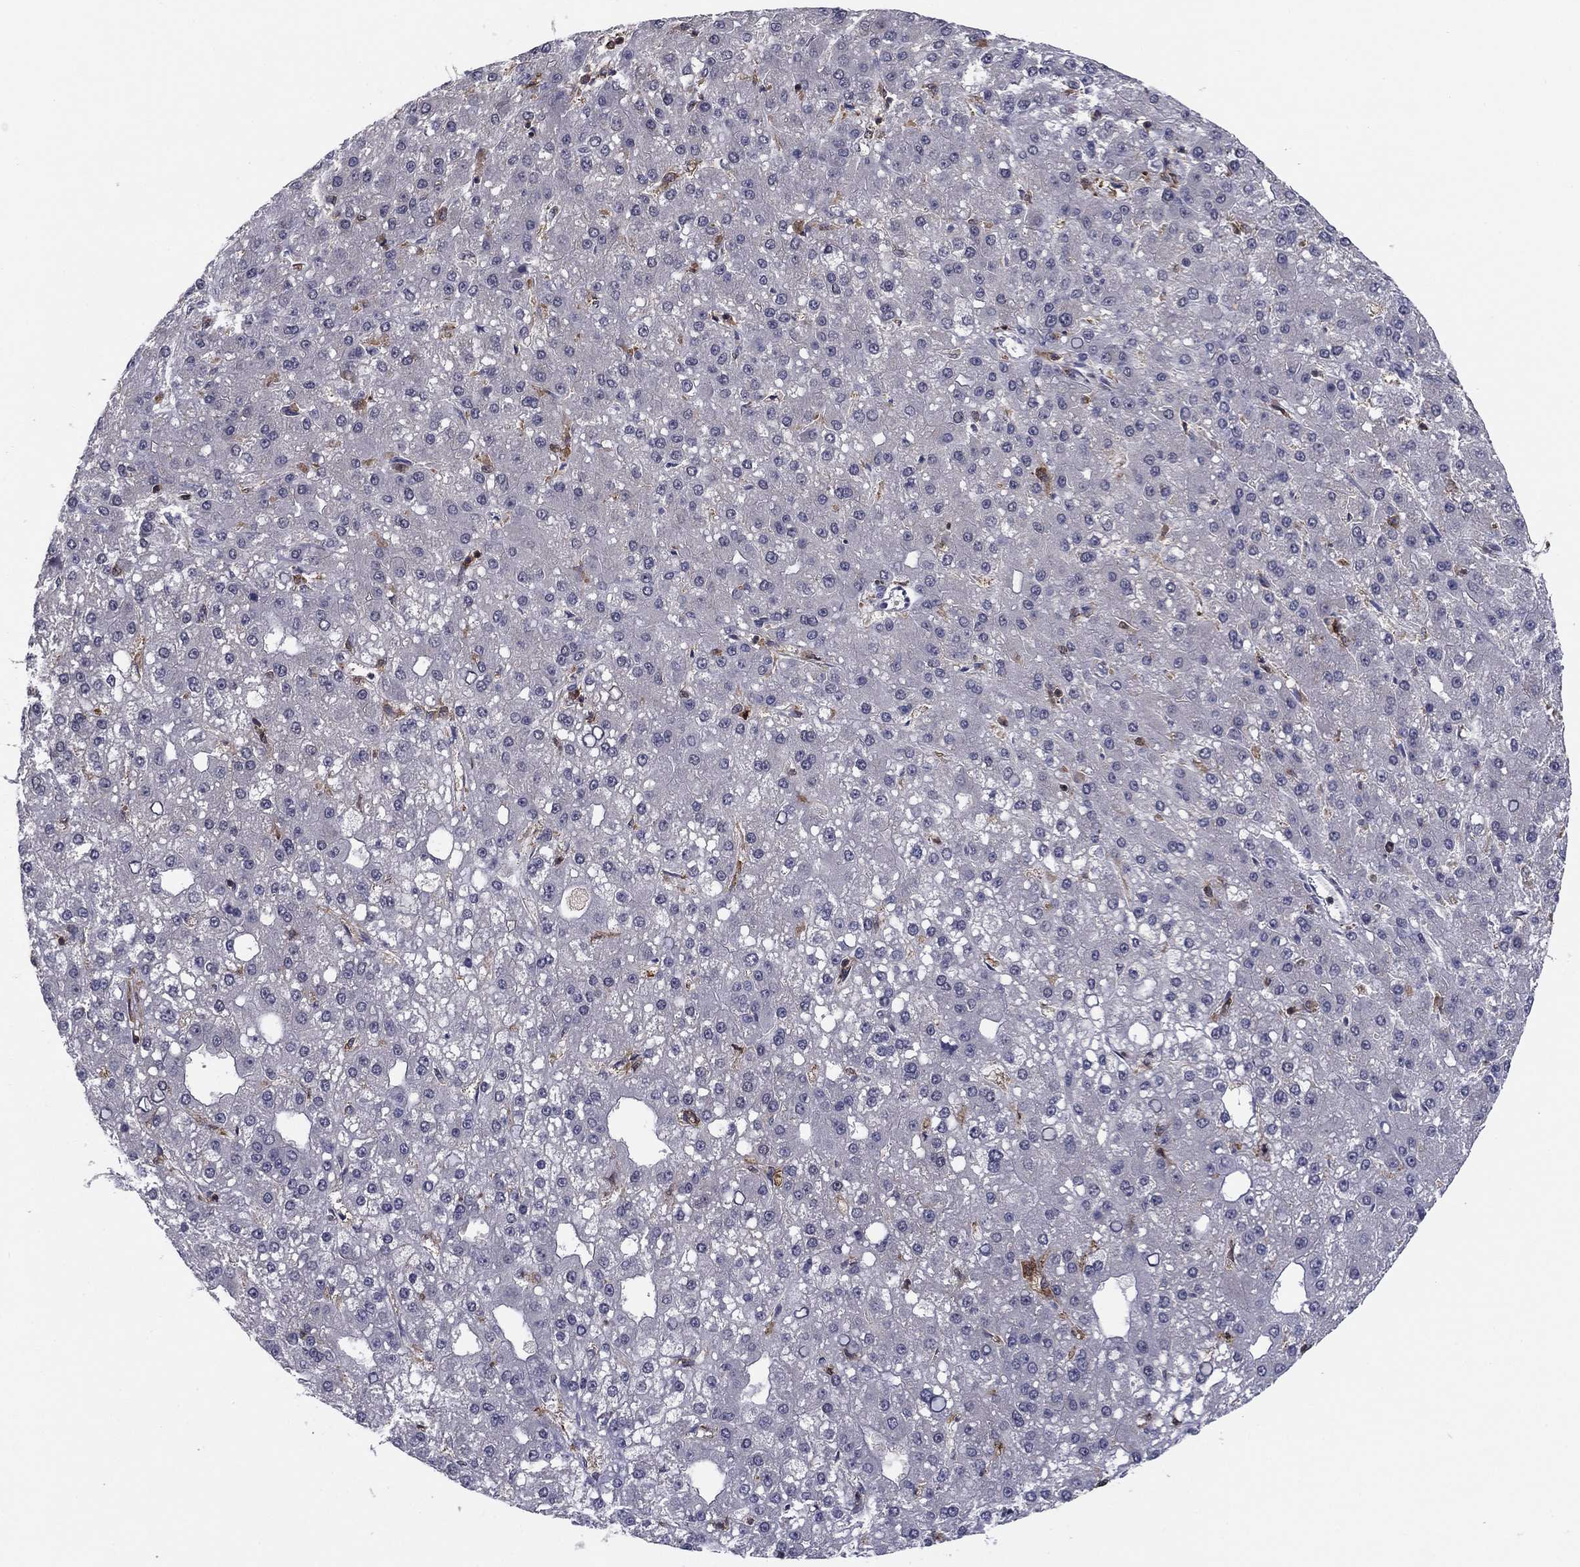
{"staining": {"intensity": "negative", "quantity": "none", "location": "none"}, "tissue": "liver cancer", "cell_type": "Tumor cells", "image_type": "cancer", "snomed": [{"axis": "morphology", "description": "Carcinoma, Hepatocellular, NOS"}, {"axis": "topography", "description": "Liver"}], "caption": "The photomicrograph shows no staining of tumor cells in hepatocellular carcinoma (liver).", "gene": "PLCB2", "patient": {"sex": "male", "age": 67}}